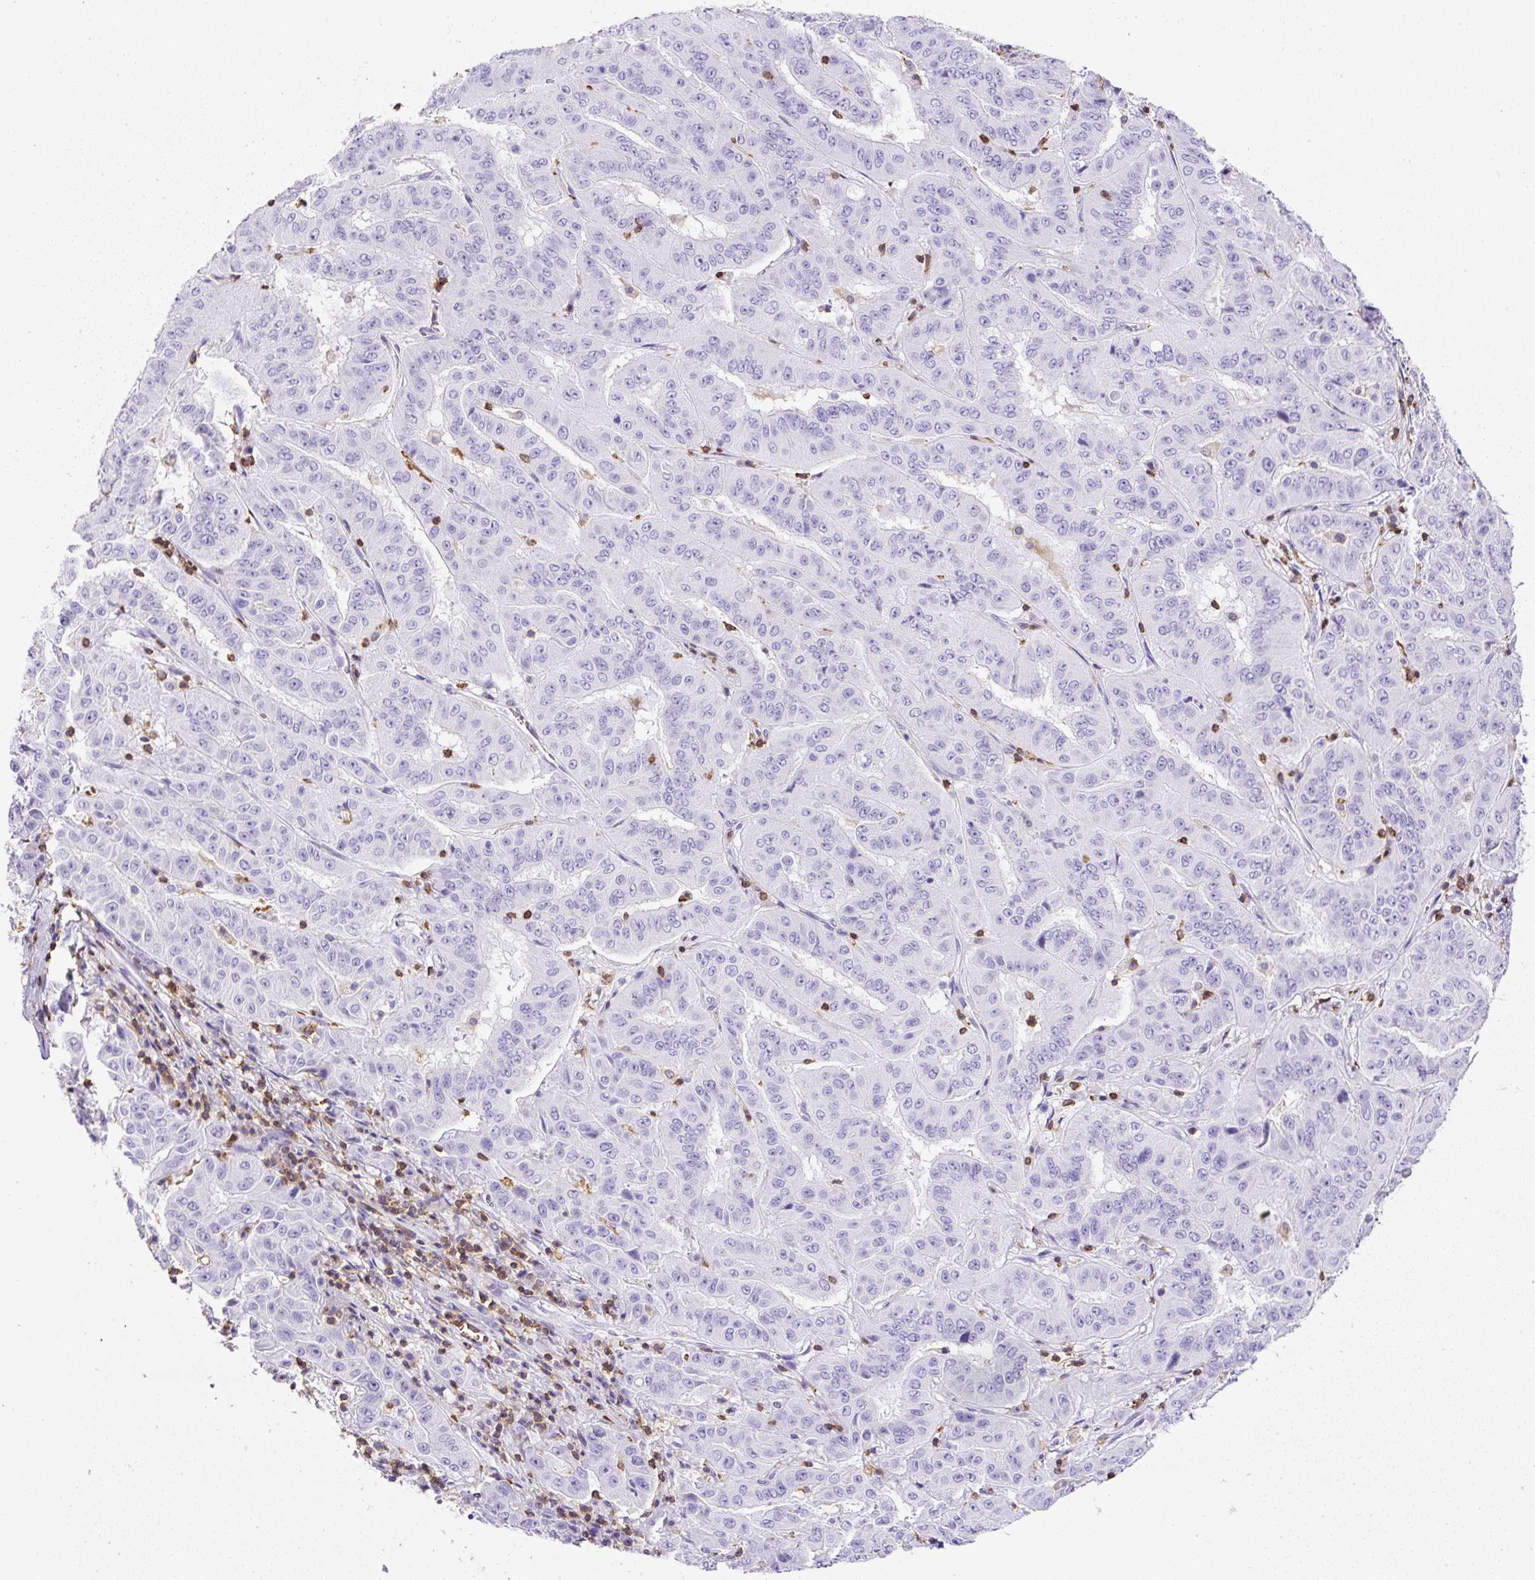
{"staining": {"intensity": "negative", "quantity": "none", "location": "none"}, "tissue": "pancreatic cancer", "cell_type": "Tumor cells", "image_type": "cancer", "snomed": [{"axis": "morphology", "description": "Adenocarcinoma, NOS"}, {"axis": "topography", "description": "Pancreas"}], "caption": "Tumor cells are negative for brown protein staining in pancreatic cancer (adenocarcinoma).", "gene": "FAM228B", "patient": {"sex": "male", "age": 63}}